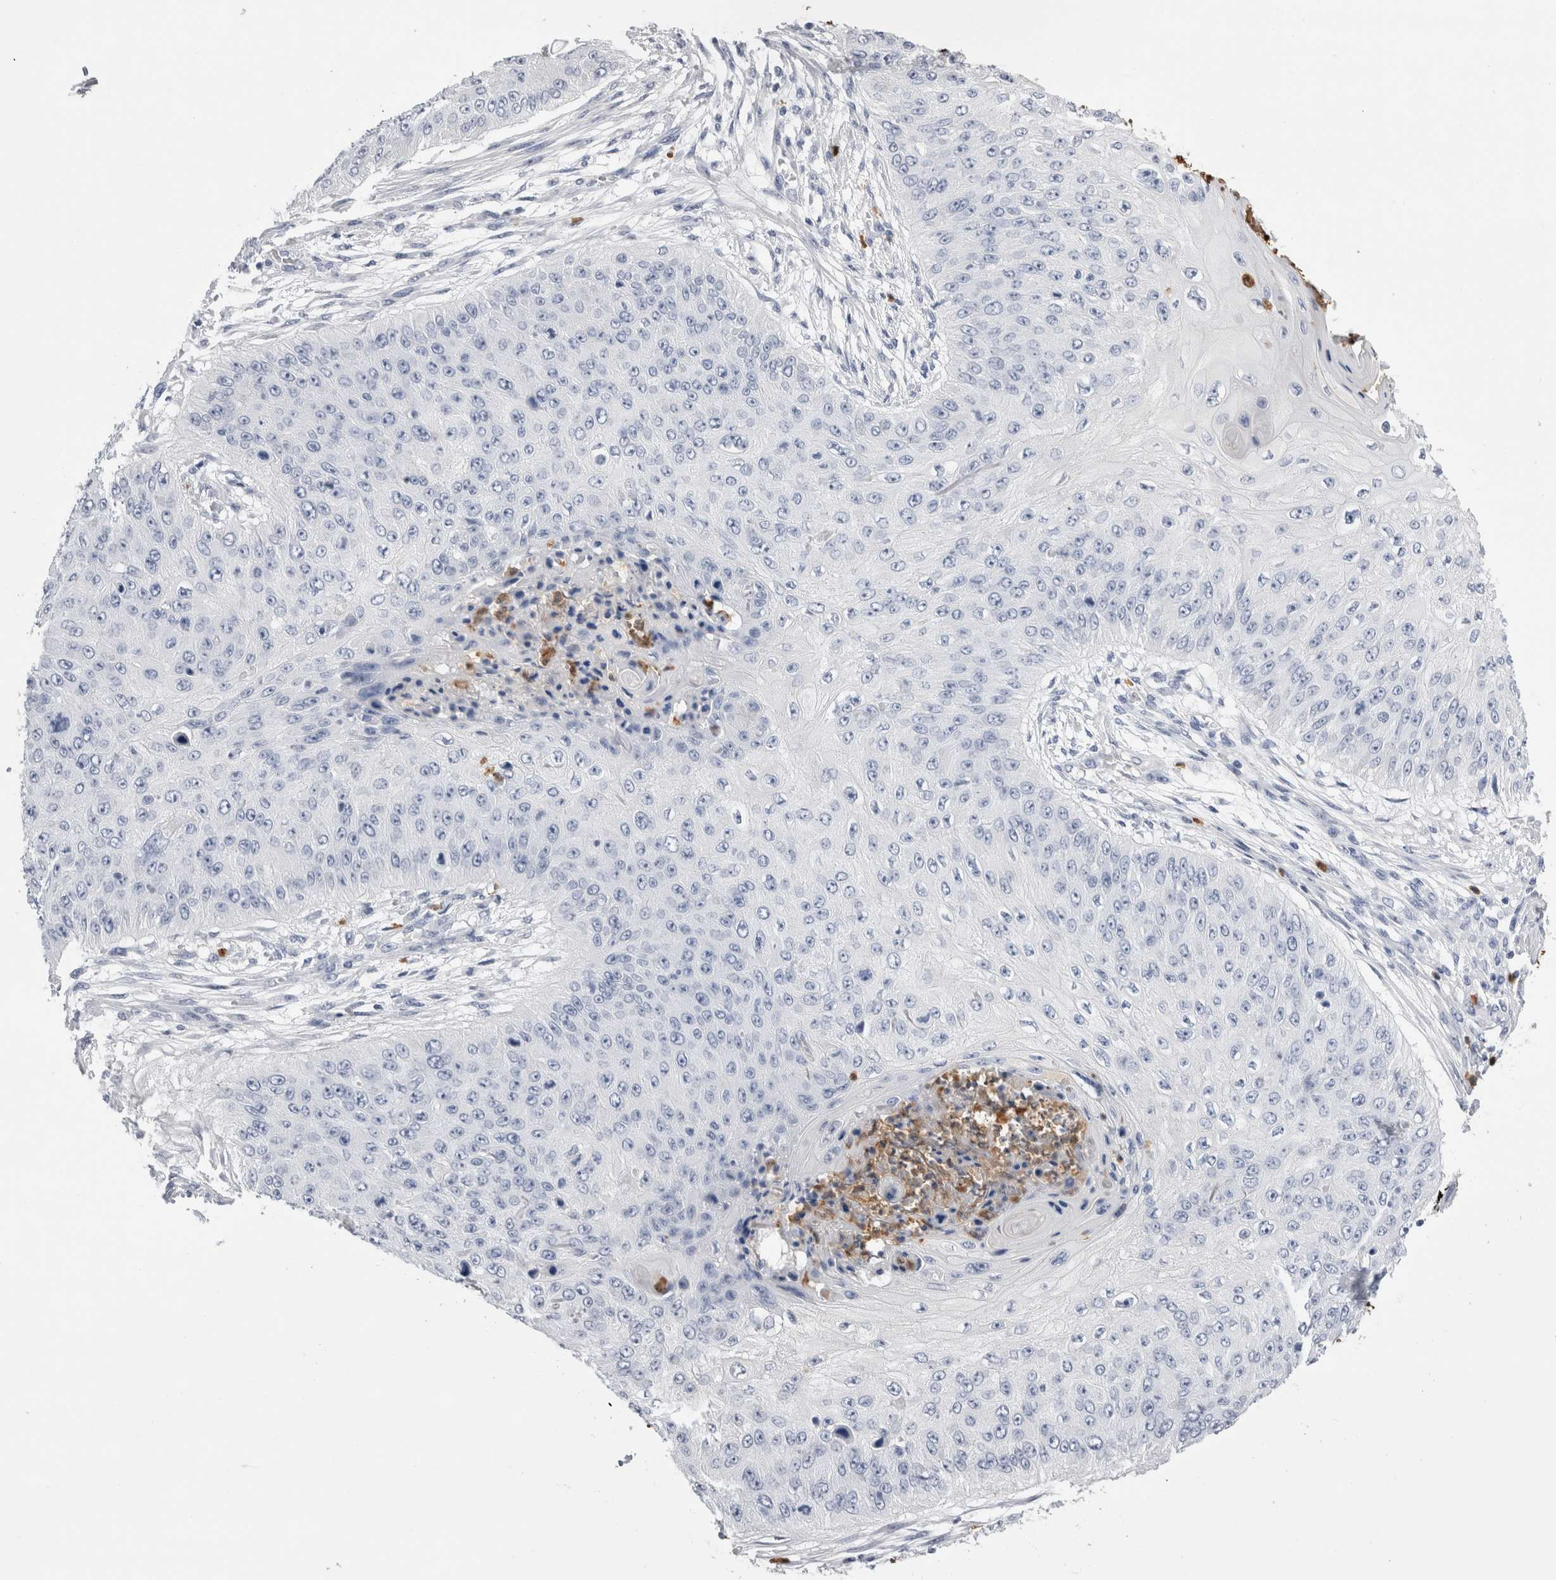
{"staining": {"intensity": "negative", "quantity": "none", "location": "none"}, "tissue": "skin cancer", "cell_type": "Tumor cells", "image_type": "cancer", "snomed": [{"axis": "morphology", "description": "Squamous cell carcinoma, NOS"}, {"axis": "topography", "description": "Skin"}], "caption": "An image of human squamous cell carcinoma (skin) is negative for staining in tumor cells.", "gene": "S100A12", "patient": {"sex": "female", "age": 80}}